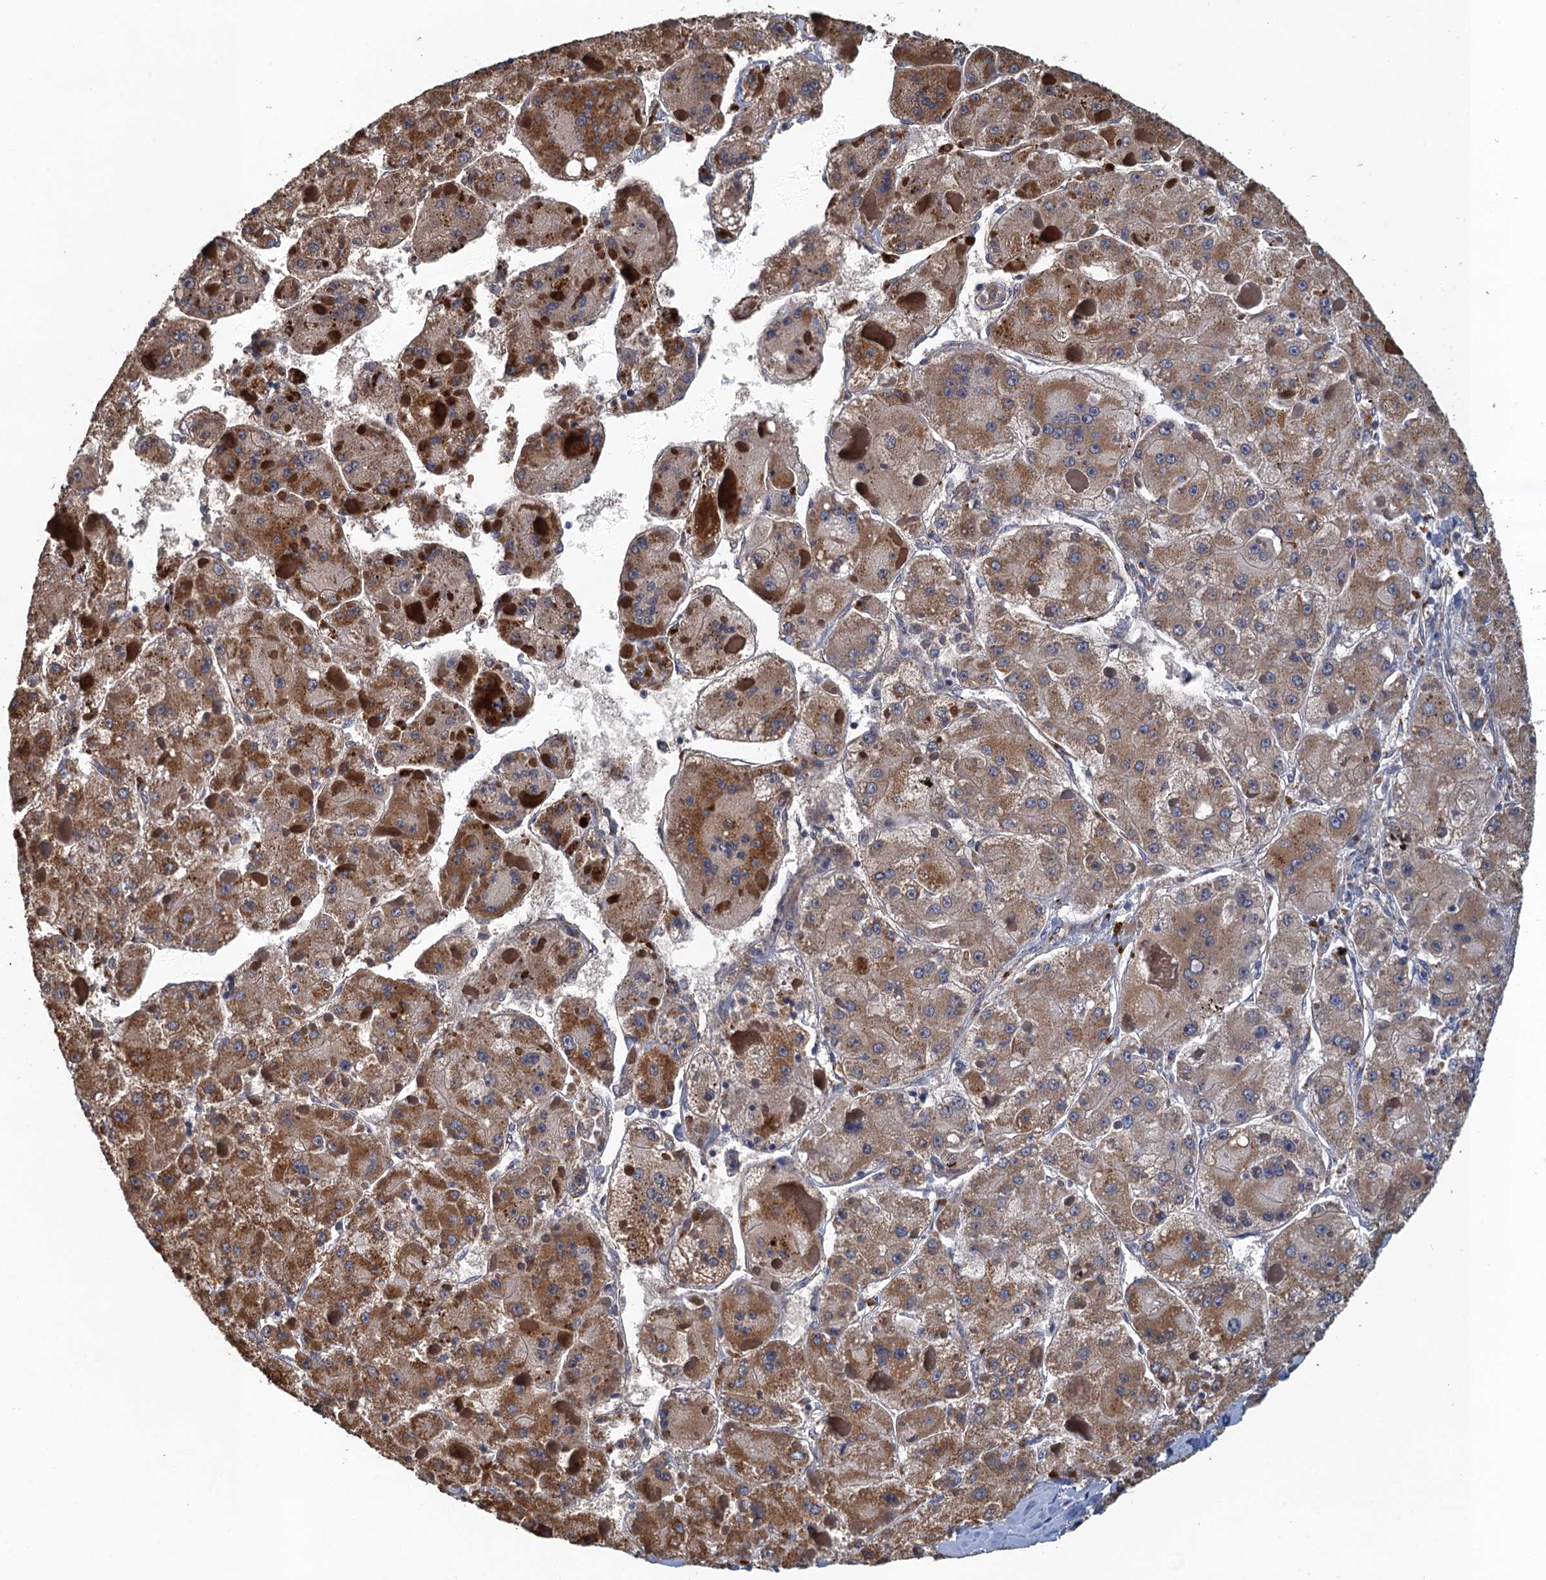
{"staining": {"intensity": "moderate", "quantity": ">75%", "location": "cytoplasmic/membranous"}, "tissue": "liver cancer", "cell_type": "Tumor cells", "image_type": "cancer", "snomed": [{"axis": "morphology", "description": "Carcinoma, Hepatocellular, NOS"}, {"axis": "topography", "description": "Liver"}], "caption": "There is medium levels of moderate cytoplasmic/membranous expression in tumor cells of liver cancer, as demonstrated by immunohistochemical staining (brown color).", "gene": "ACSBG1", "patient": {"sex": "female", "age": 73}}